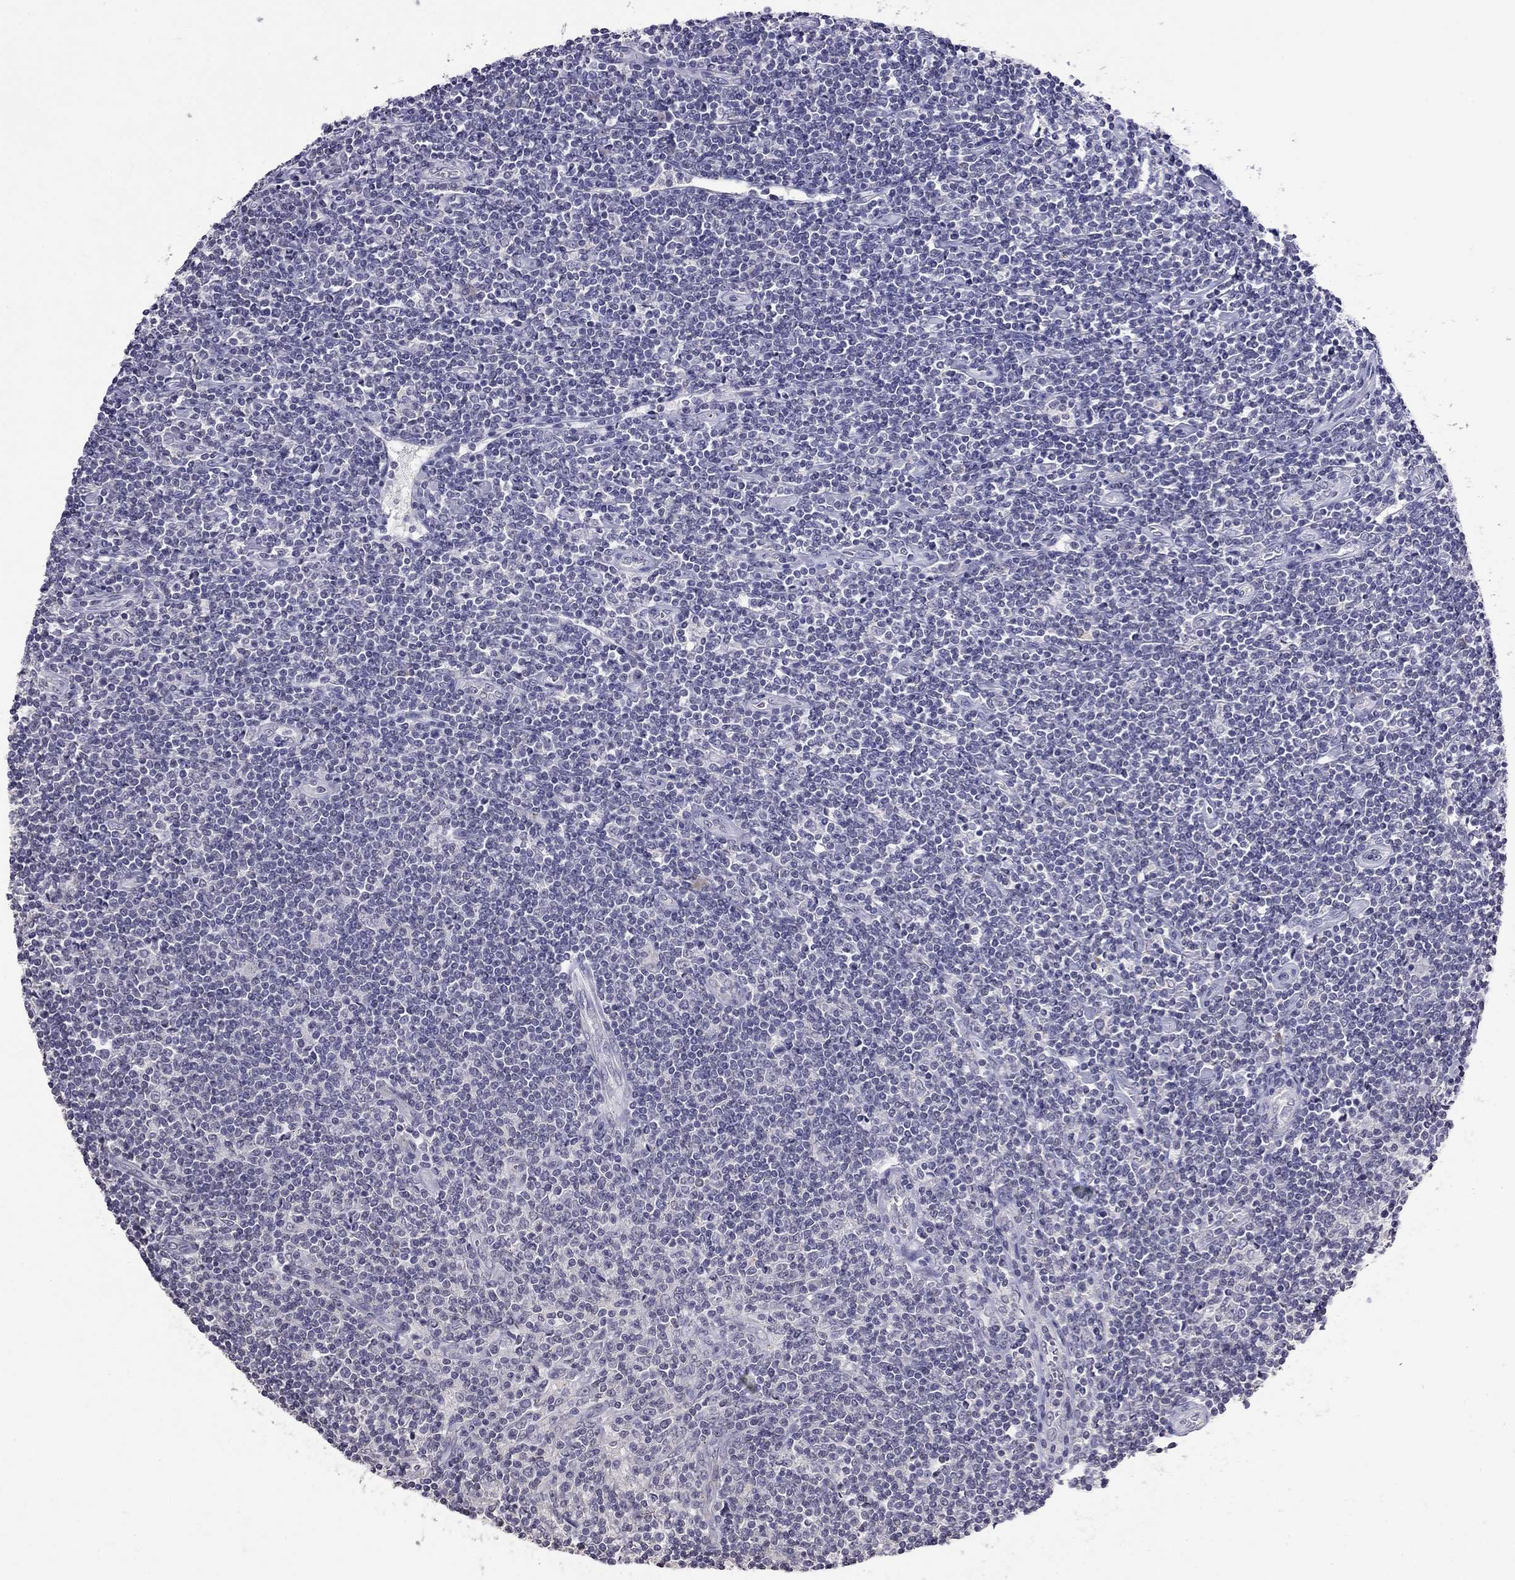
{"staining": {"intensity": "negative", "quantity": "none", "location": "none"}, "tissue": "lymphoma", "cell_type": "Tumor cells", "image_type": "cancer", "snomed": [{"axis": "morphology", "description": "Hodgkin's disease, NOS"}, {"axis": "topography", "description": "Lymph node"}], "caption": "Lymphoma was stained to show a protein in brown. There is no significant expression in tumor cells.", "gene": "WNK3", "patient": {"sex": "male", "age": 40}}